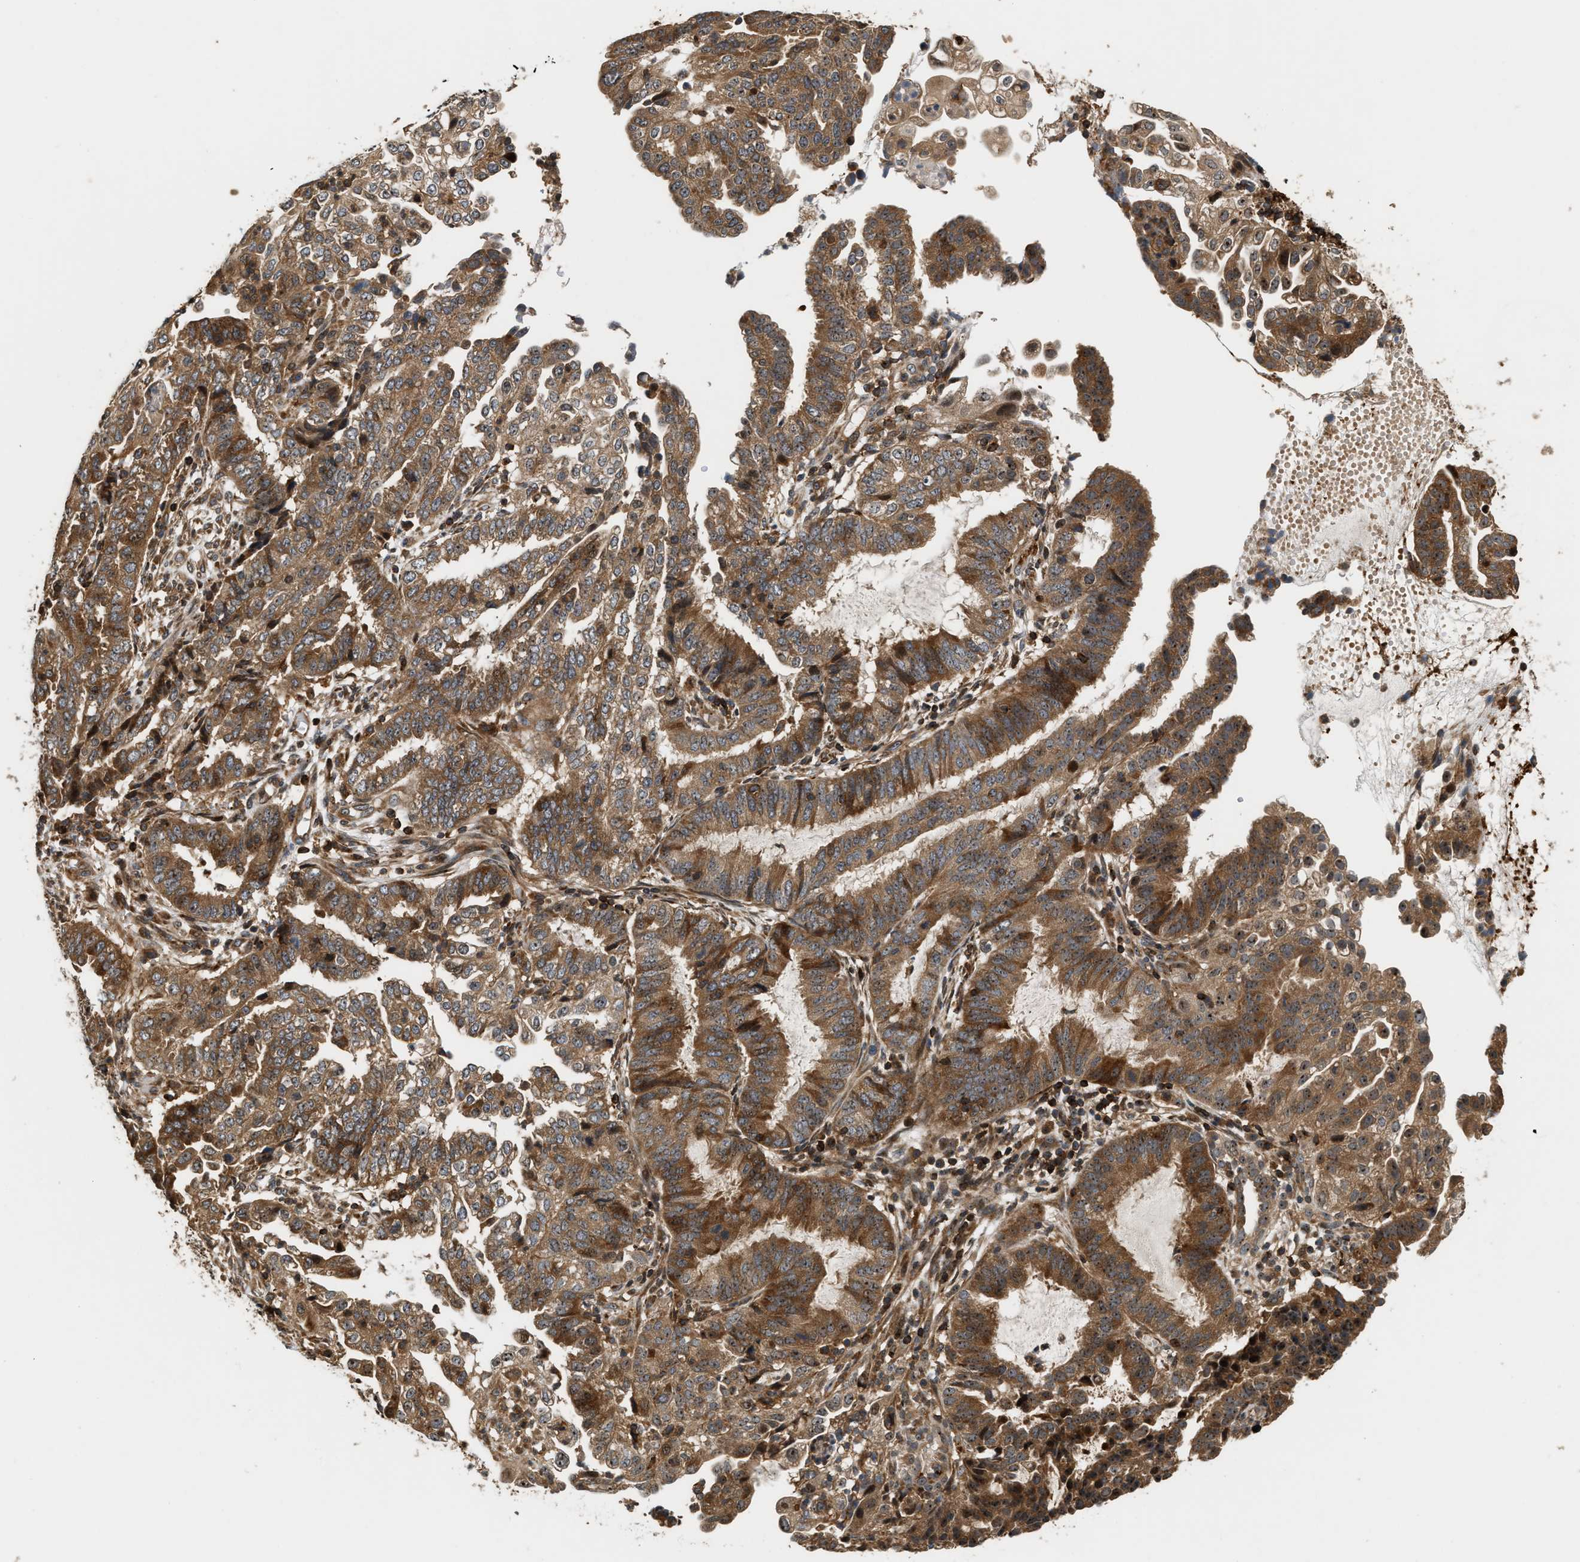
{"staining": {"intensity": "moderate", "quantity": ">75%", "location": "cytoplasmic/membranous"}, "tissue": "endometrial cancer", "cell_type": "Tumor cells", "image_type": "cancer", "snomed": [{"axis": "morphology", "description": "Adenocarcinoma, NOS"}, {"axis": "topography", "description": "Endometrium"}], "caption": "Endometrial cancer (adenocarcinoma) stained with DAB (3,3'-diaminobenzidine) IHC exhibits medium levels of moderate cytoplasmic/membranous positivity in about >75% of tumor cells. (DAB IHC with brightfield microscopy, high magnification).", "gene": "SNX5", "patient": {"sex": "female", "age": 51}}